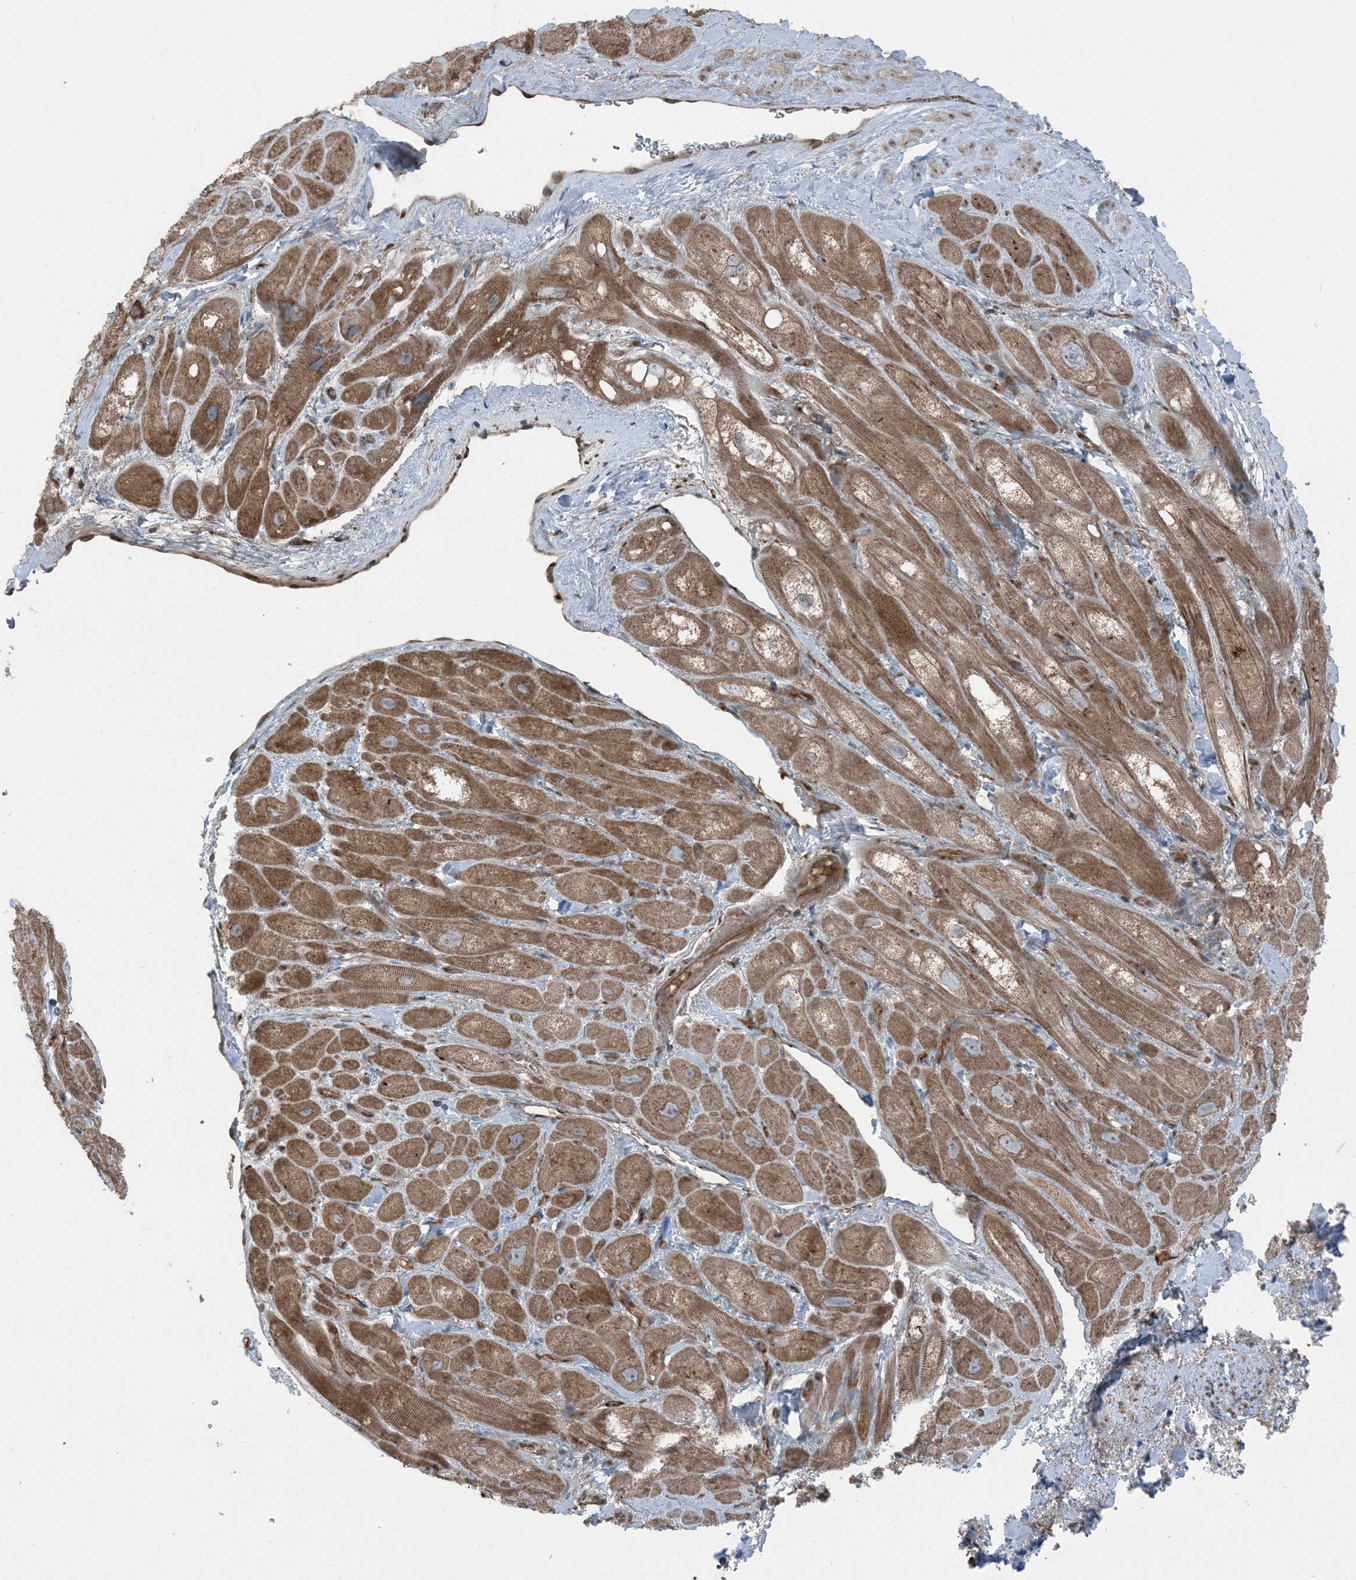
{"staining": {"intensity": "moderate", "quantity": ">75%", "location": "cytoplasmic/membranous"}, "tissue": "heart muscle", "cell_type": "Cardiomyocytes", "image_type": "normal", "snomed": [{"axis": "morphology", "description": "Normal tissue, NOS"}, {"axis": "topography", "description": "Heart"}], "caption": "Immunohistochemical staining of benign heart muscle demonstrates moderate cytoplasmic/membranous protein positivity in approximately >75% of cardiomyocytes. (IHC, brightfield microscopy, high magnification).", "gene": "RAB3GAP1", "patient": {"sex": "male", "age": 49}}